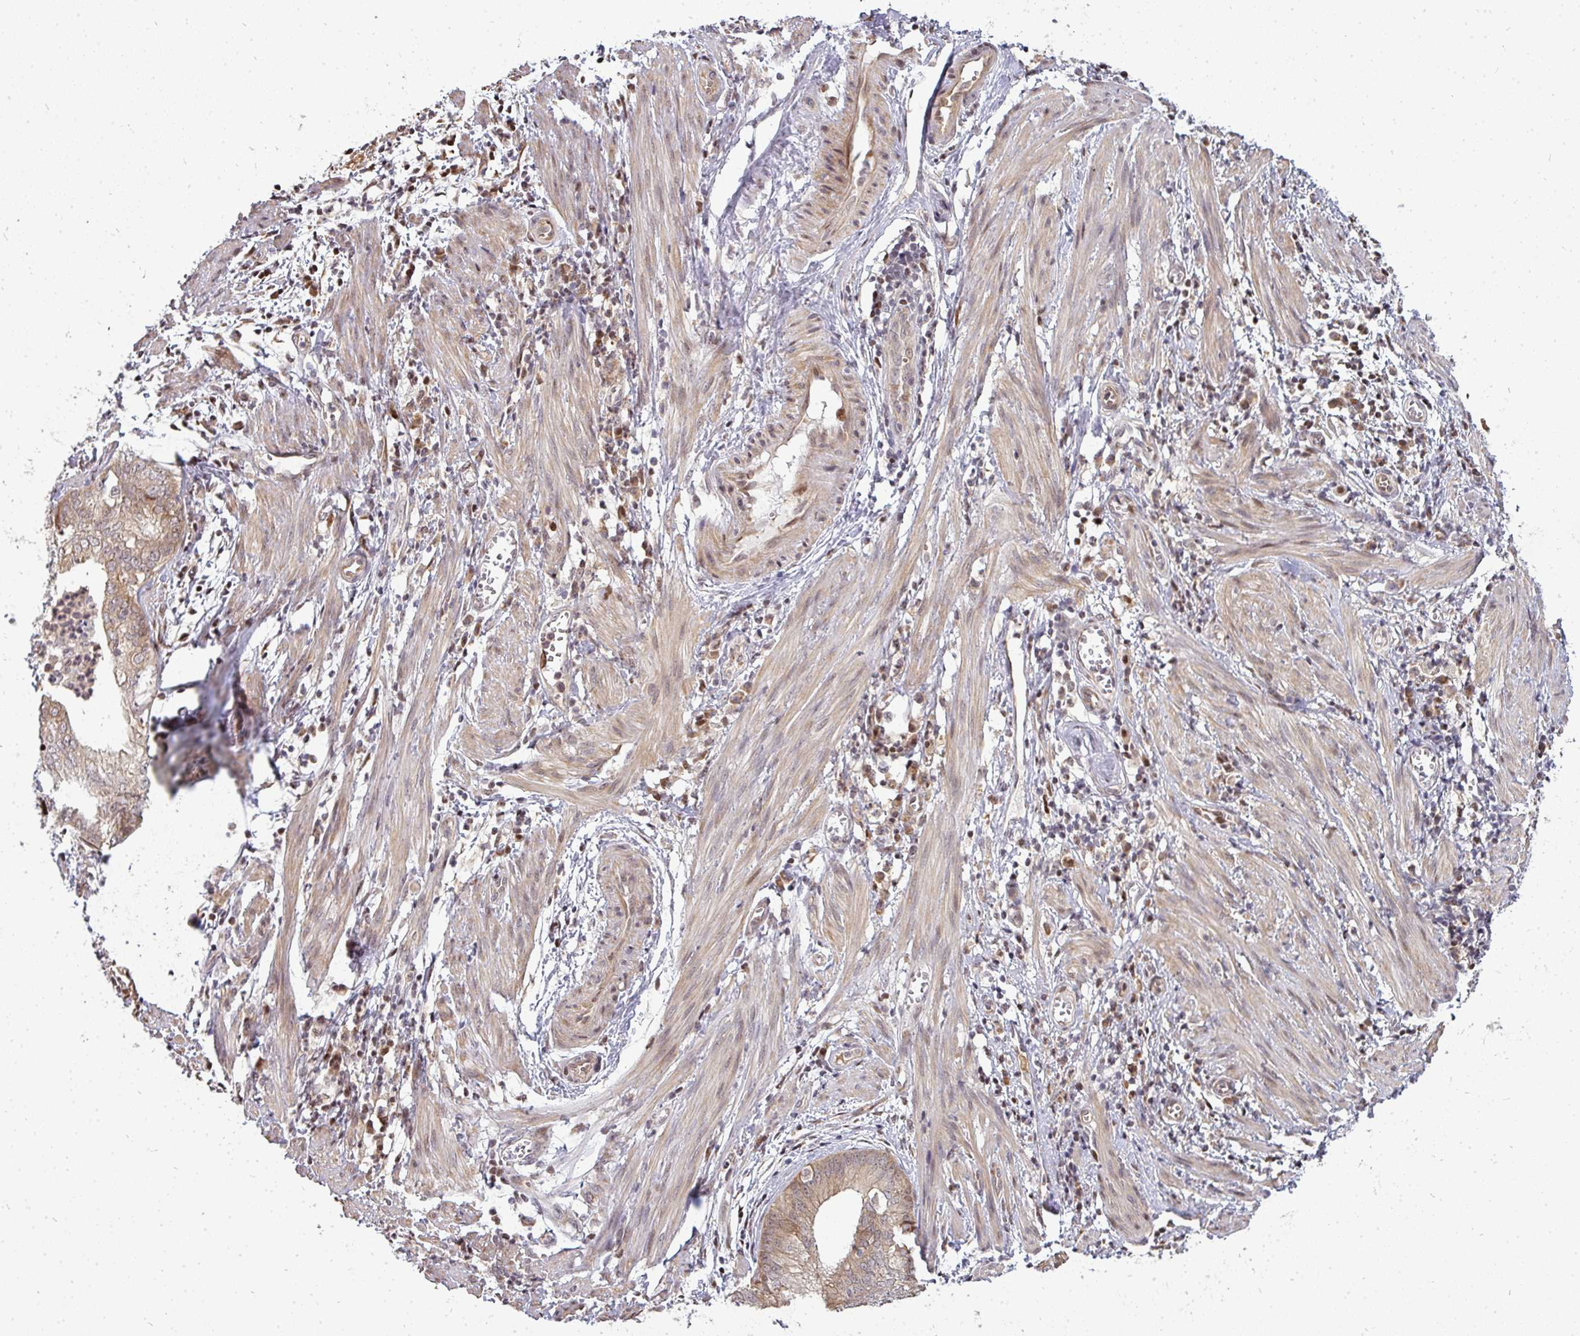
{"staining": {"intensity": "moderate", "quantity": ">75%", "location": "cytoplasmic/membranous"}, "tissue": "endometrial cancer", "cell_type": "Tumor cells", "image_type": "cancer", "snomed": [{"axis": "morphology", "description": "Adenocarcinoma, NOS"}, {"axis": "topography", "description": "Endometrium"}], "caption": "Immunohistochemical staining of human adenocarcinoma (endometrial) exhibits moderate cytoplasmic/membranous protein staining in approximately >75% of tumor cells.", "gene": "PATZ1", "patient": {"sex": "female", "age": 68}}